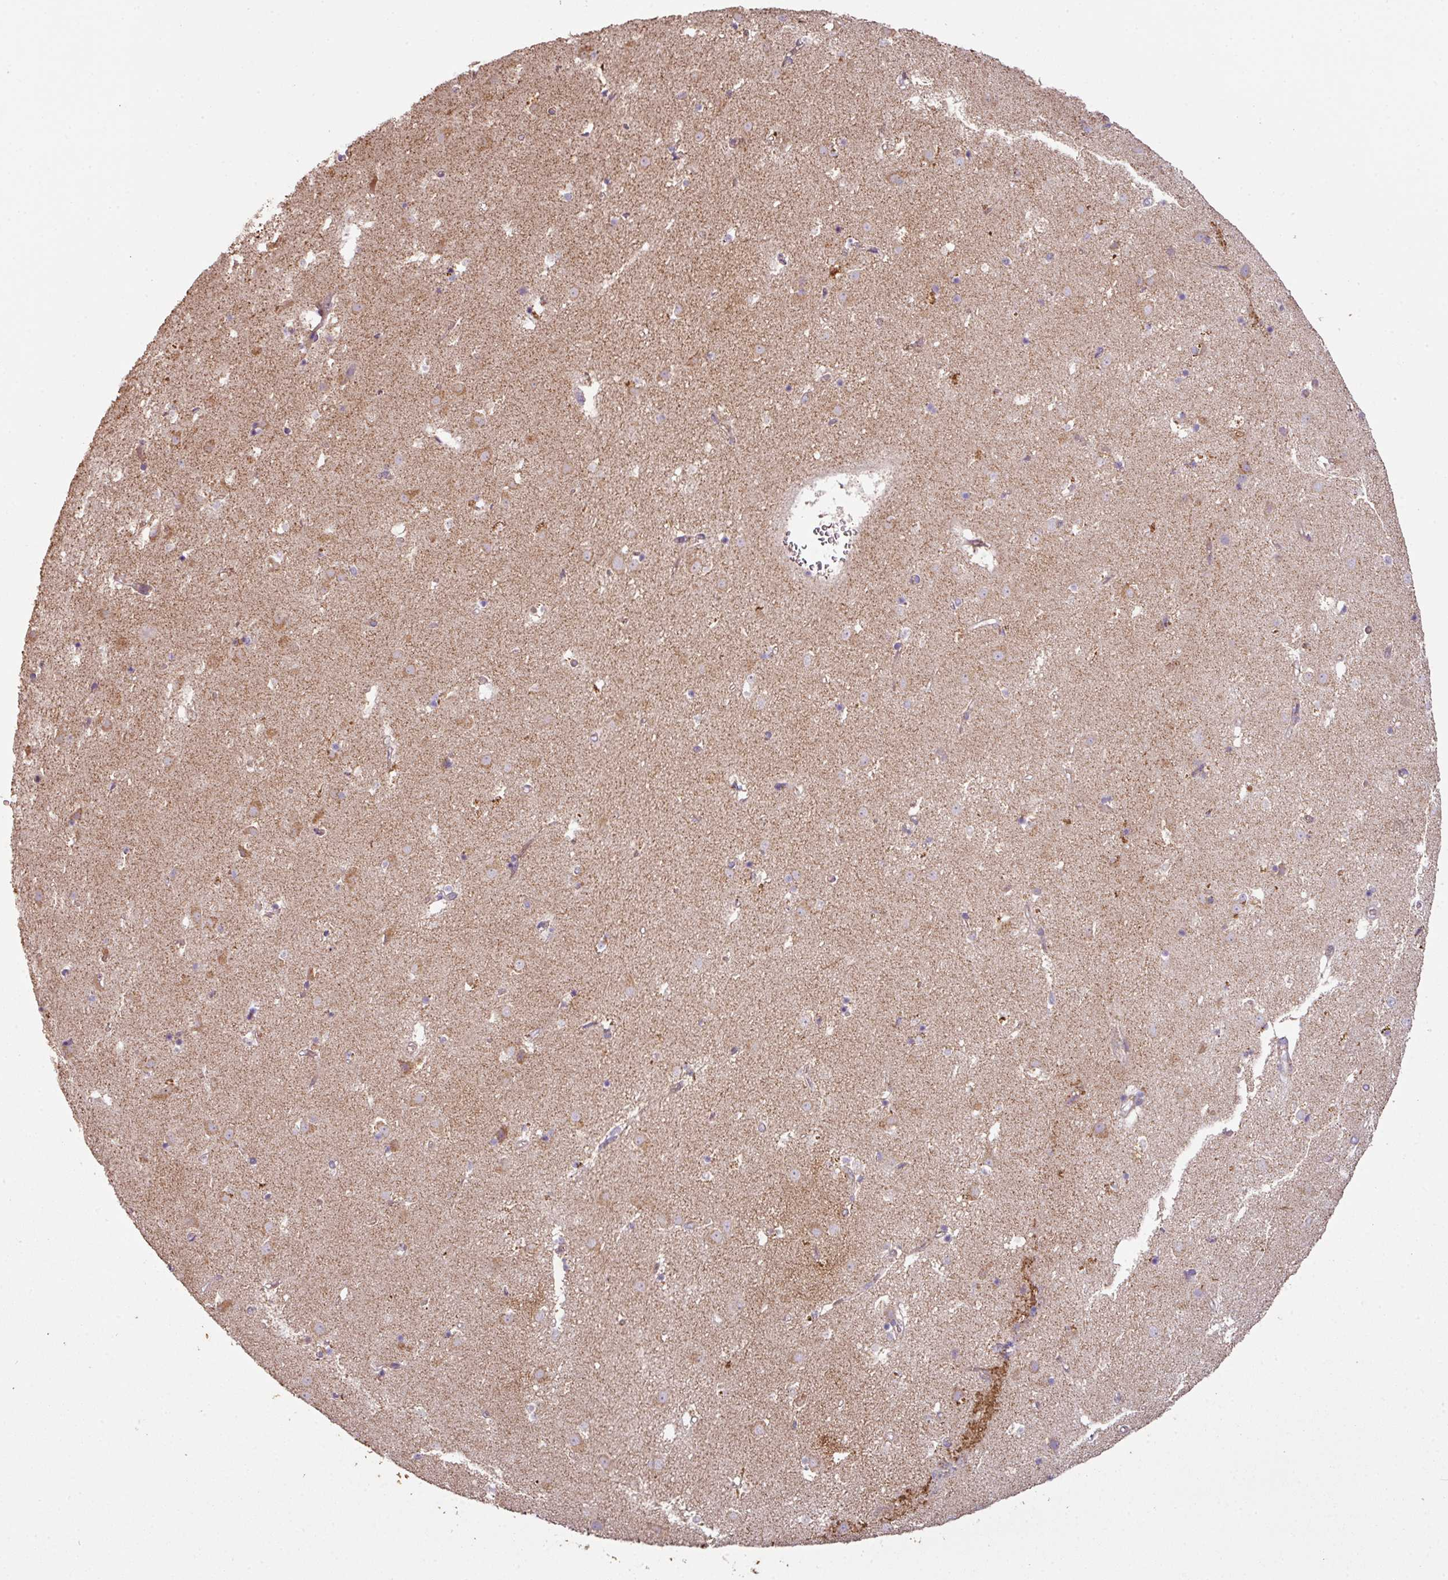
{"staining": {"intensity": "weak", "quantity": "<25%", "location": "cytoplasmic/membranous"}, "tissue": "caudate", "cell_type": "Glial cells", "image_type": "normal", "snomed": [{"axis": "morphology", "description": "Normal tissue, NOS"}, {"axis": "topography", "description": "Lateral ventricle wall"}], "caption": "Caudate was stained to show a protein in brown. There is no significant staining in glial cells. The staining was performed using DAB (3,3'-diaminobenzidine) to visualize the protein expression in brown, while the nuclei were stained in blue with hematoxylin (Magnification: 20x).", "gene": "ENSG00000260170", "patient": {"sex": "male", "age": 58}}